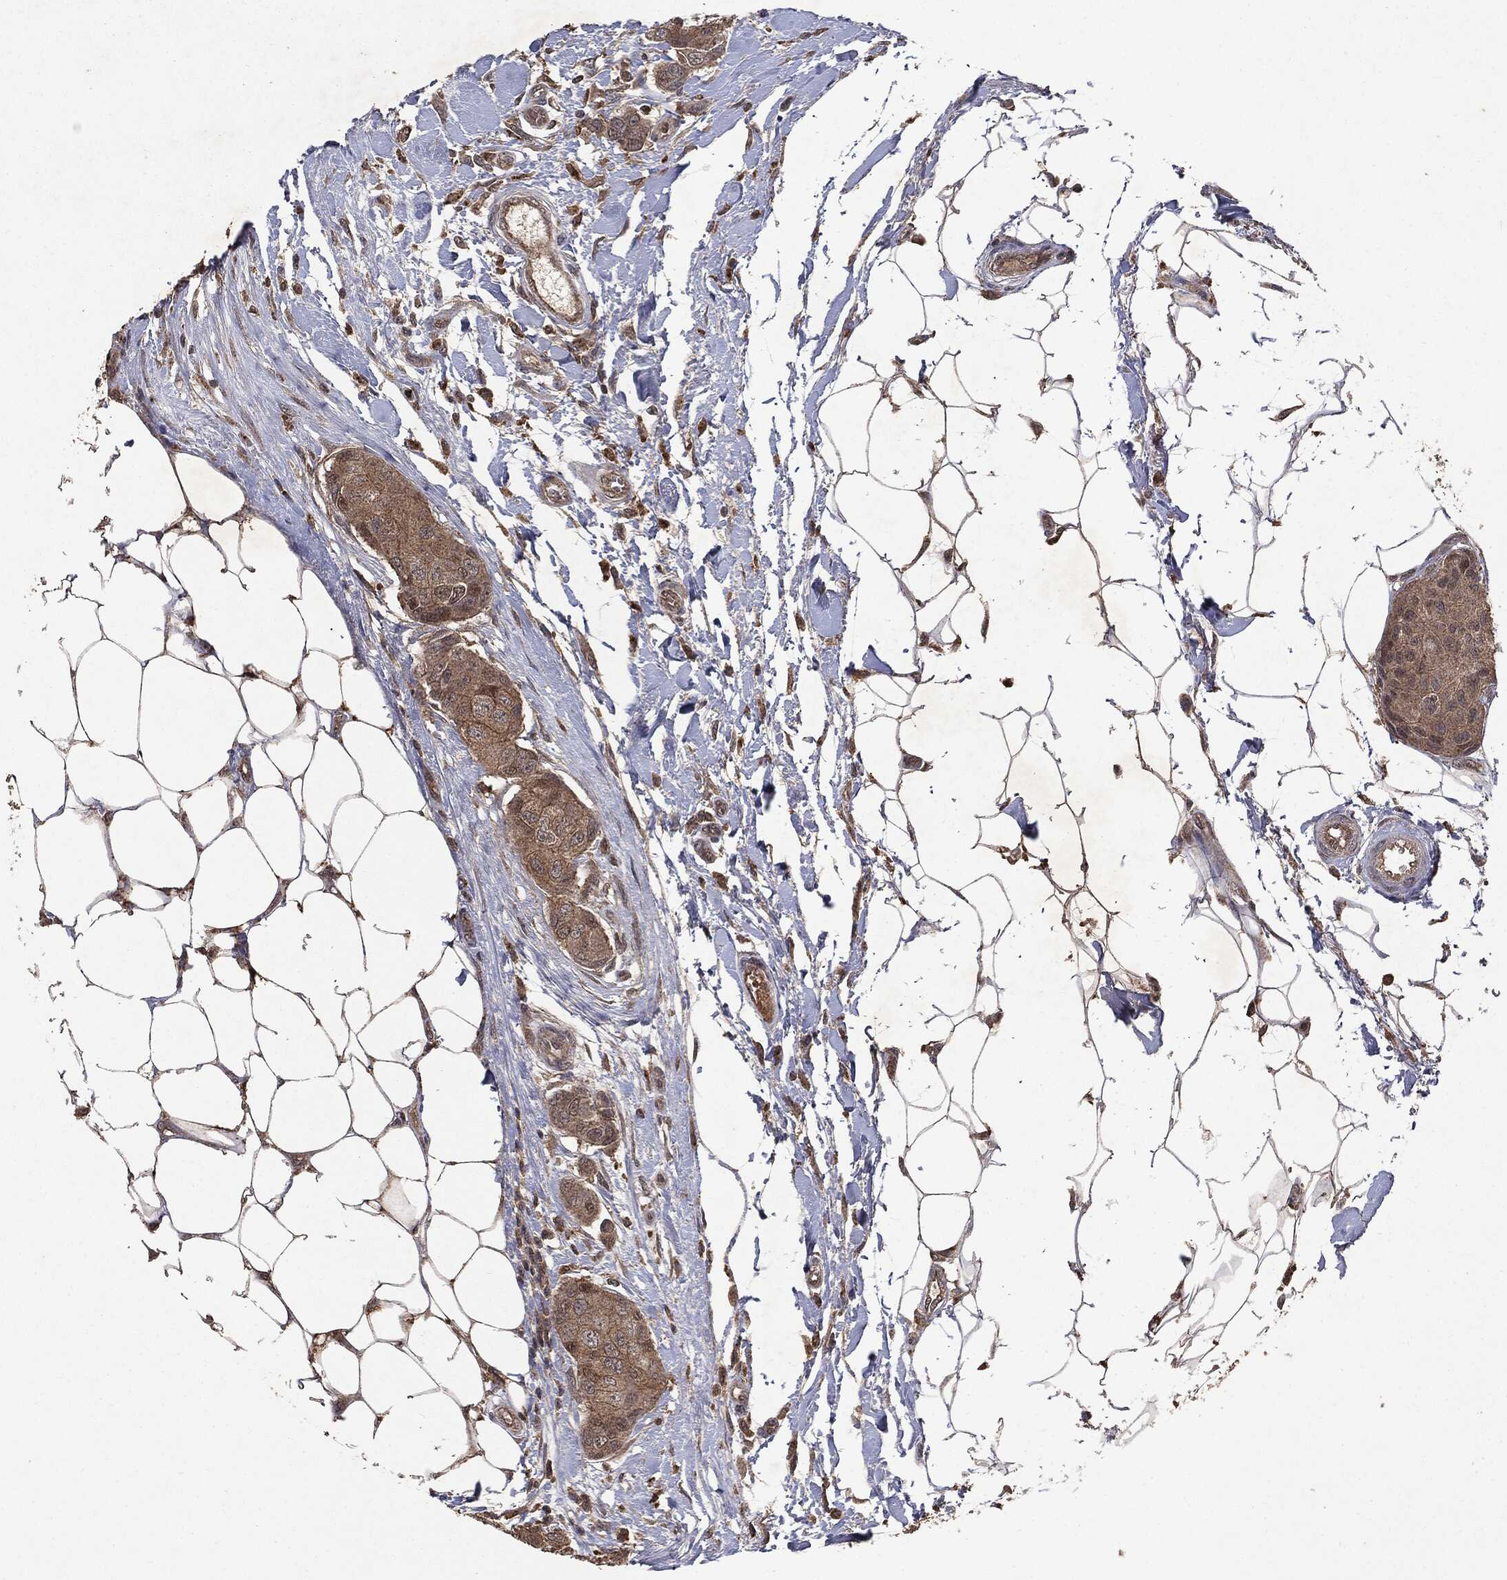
{"staining": {"intensity": "weak", "quantity": ">75%", "location": "cytoplasmic/membranous"}, "tissue": "breast cancer", "cell_type": "Tumor cells", "image_type": "cancer", "snomed": [{"axis": "morphology", "description": "Duct carcinoma"}, {"axis": "topography", "description": "Breast"}, {"axis": "topography", "description": "Lymph node"}], "caption": "Breast intraductal carcinoma stained for a protein (brown) shows weak cytoplasmic/membranous positive expression in about >75% of tumor cells.", "gene": "MTOR", "patient": {"sex": "female", "age": 80}}